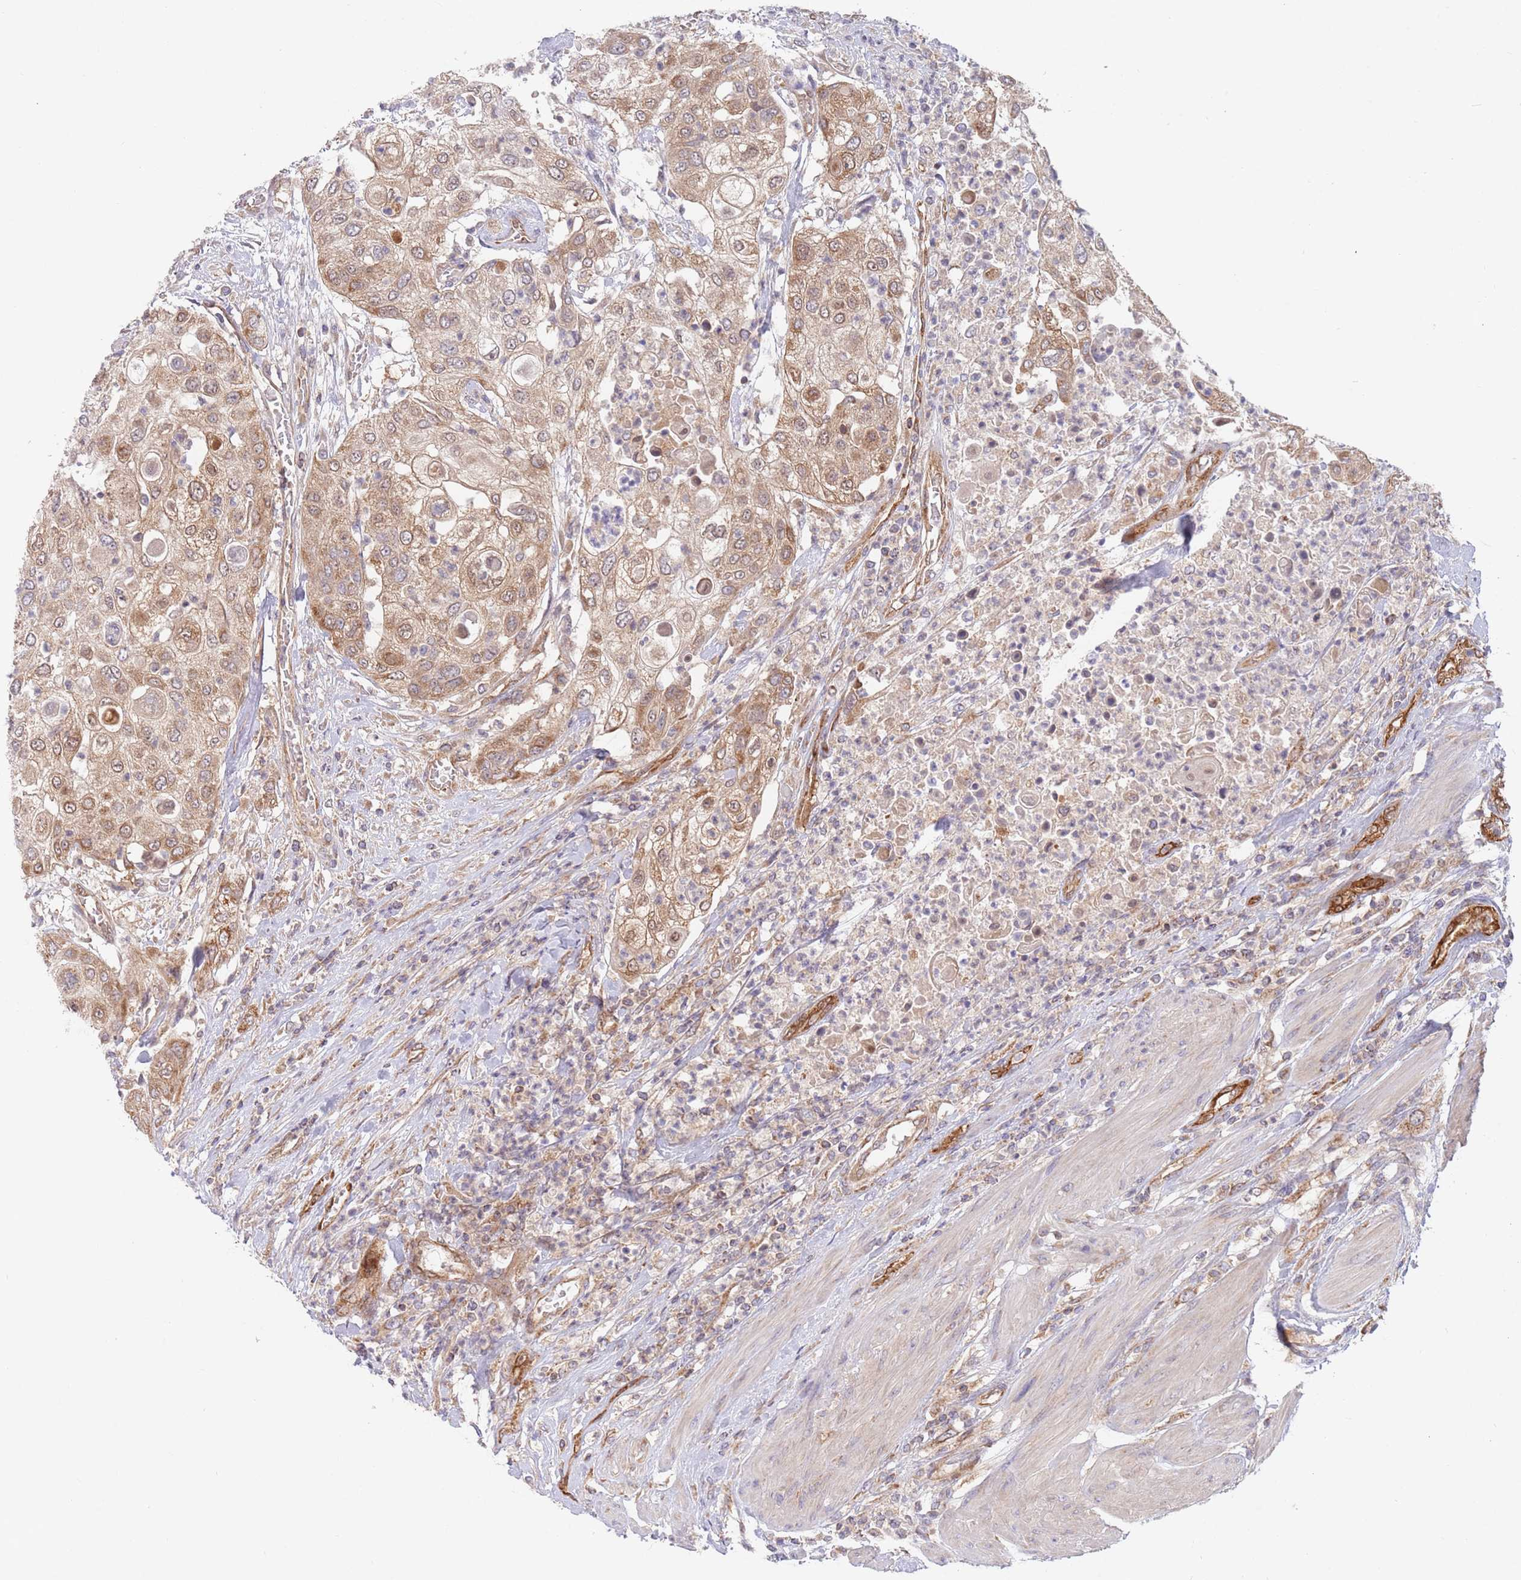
{"staining": {"intensity": "moderate", "quantity": ">75%", "location": "cytoplasmic/membranous"}, "tissue": "urothelial cancer", "cell_type": "Tumor cells", "image_type": "cancer", "snomed": [{"axis": "morphology", "description": "Urothelial carcinoma, High grade"}, {"axis": "topography", "description": "Urinary bladder"}], "caption": "Immunohistochemical staining of human urothelial carcinoma (high-grade) shows medium levels of moderate cytoplasmic/membranous positivity in approximately >75% of tumor cells.", "gene": "GUK1", "patient": {"sex": "female", "age": 79}}